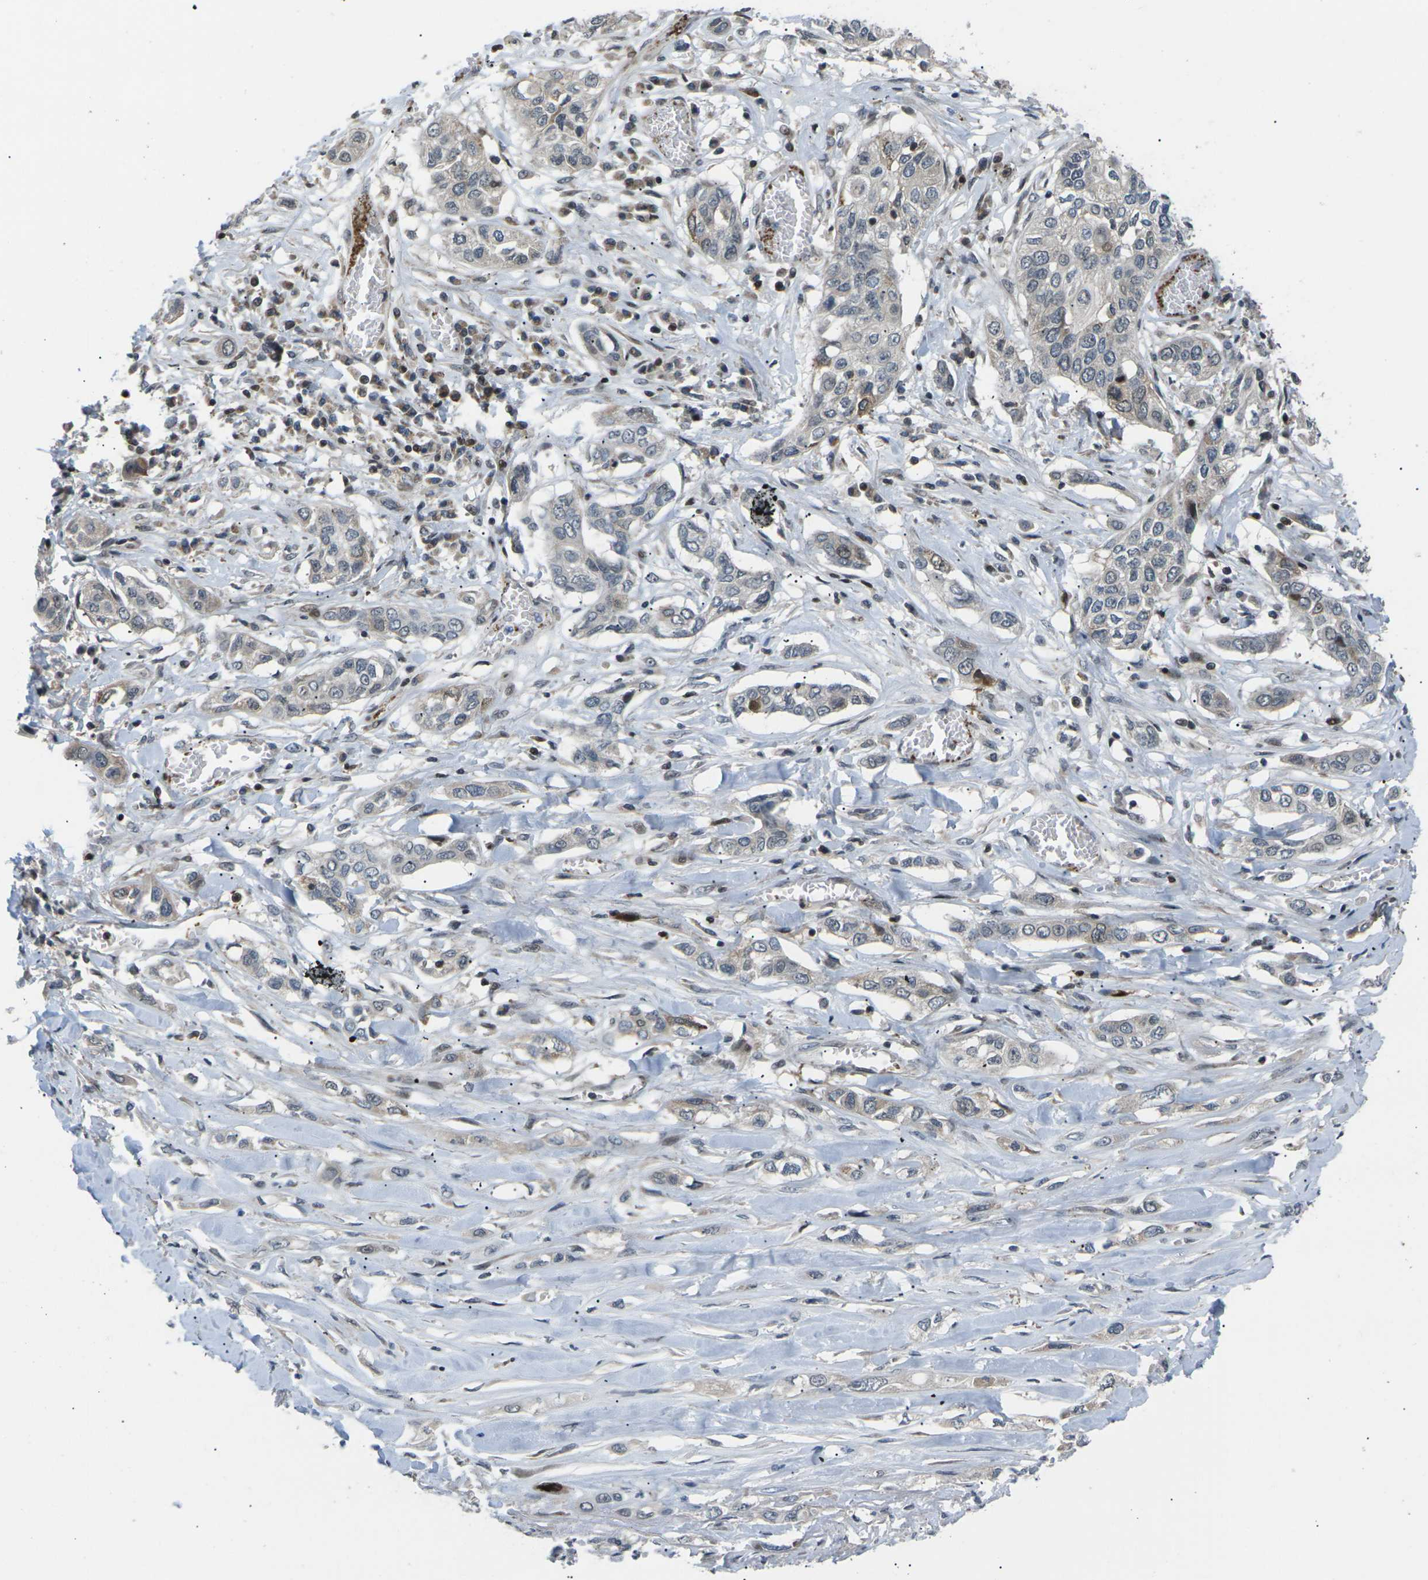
{"staining": {"intensity": "negative", "quantity": "none", "location": "none"}, "tissue": "lung cancer", "cell_type": "Tumor cells", "image_type": "cancer", "snomed": [{"axis": "morphology", "description": "Squamous cell carcinoma, NOS"}, {"axis": "topography", "description": "Lung"}], "caption": "Photomicrograph shows no significant protein expression in tumor cells of lung squamous cell carcinoma.", "gene": "RPS6KA3", "patient": {"sex": "male", "age": 71}}